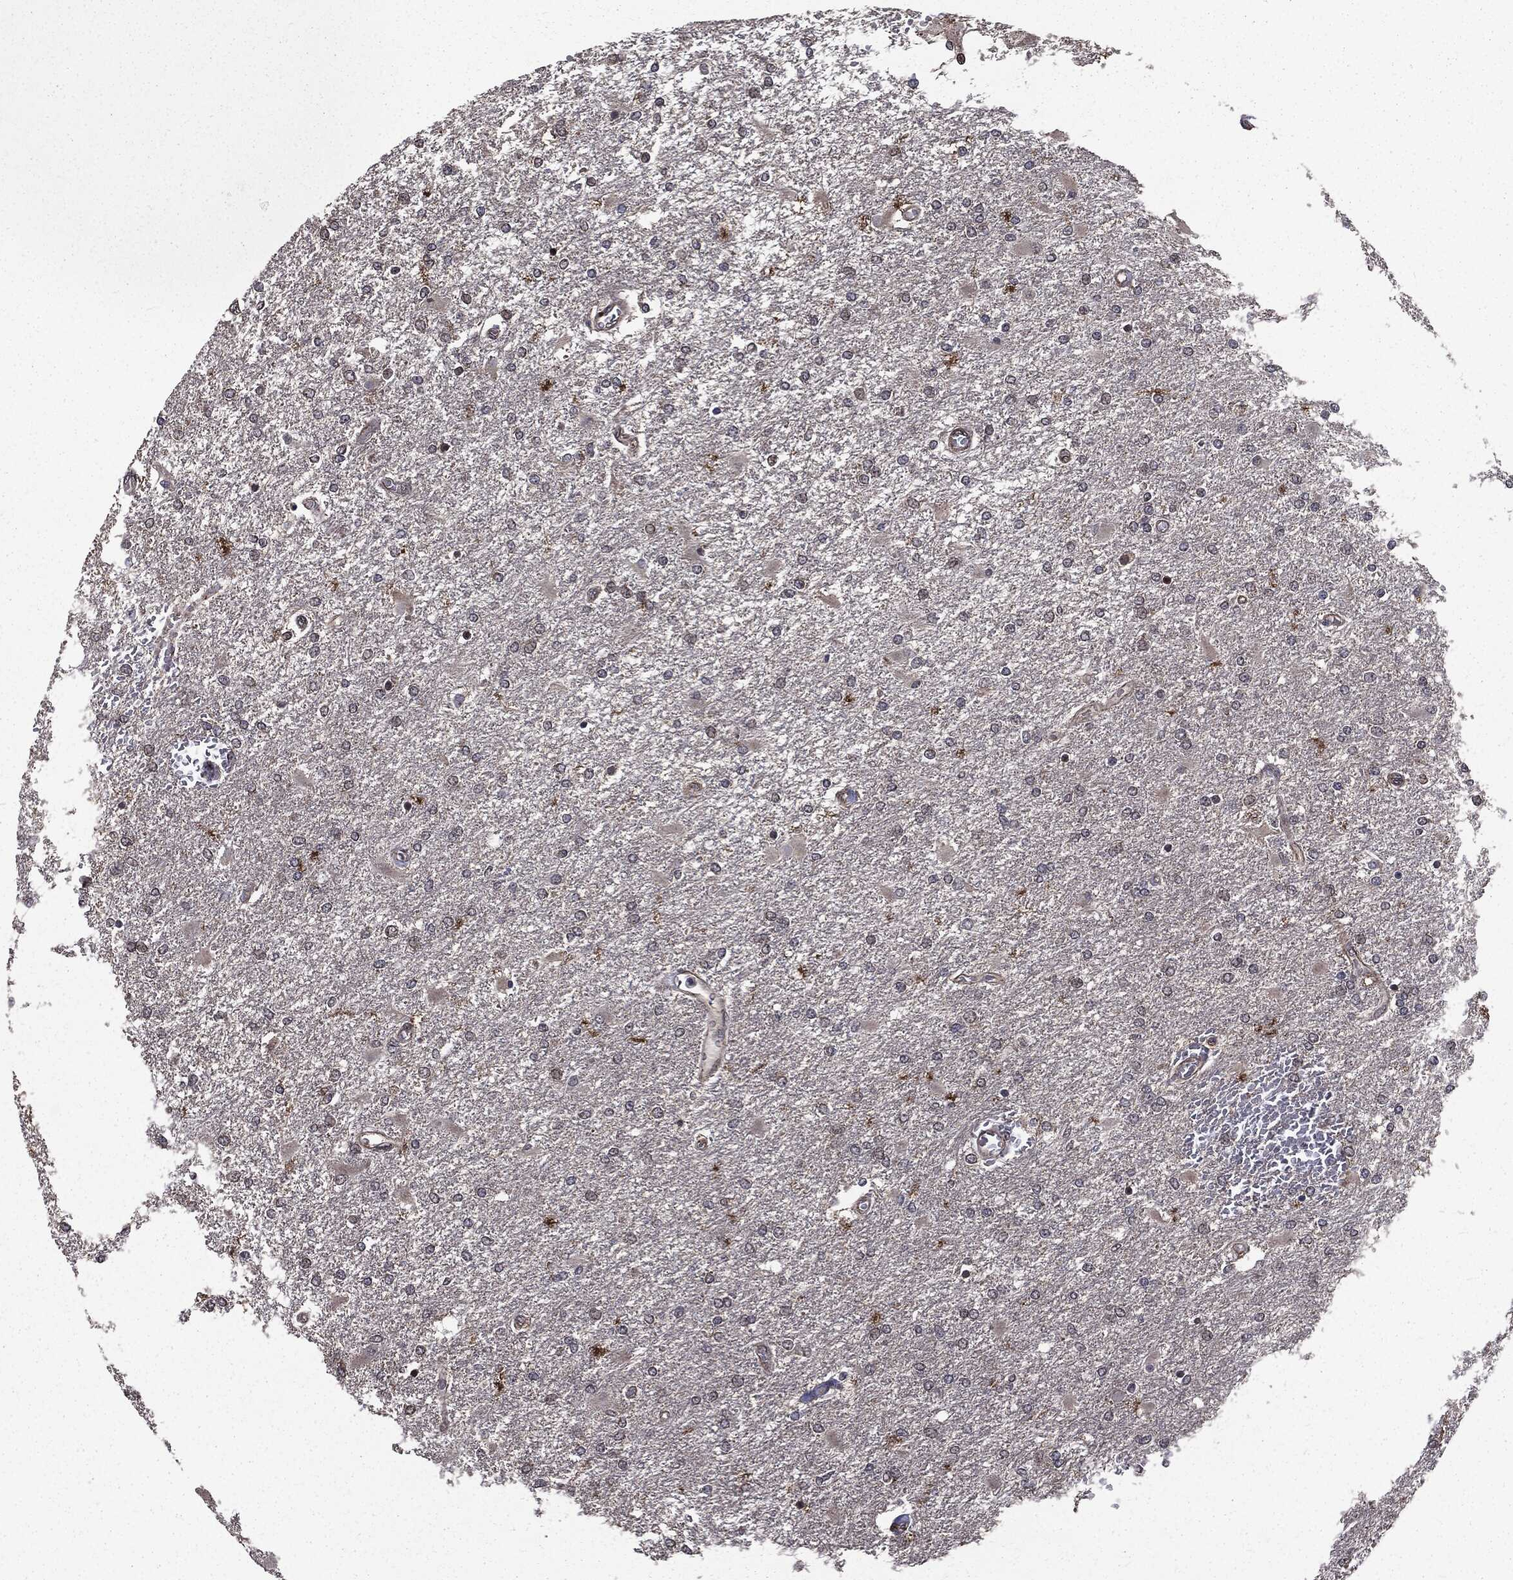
{"staining": {"intensity": "negative", "quantity": "none", "location": "none"}, "tissue": "glioma", "cell_type": "Tumor cells", "image_type": "cancer", "snomed": [{"axis": "morphology", "description": "Glioma, malignant, High grade"}, {"axis": "topography", "description": "Cerebral cortex"}], "caption": "Photomicrograph shows no protein expression in tumor cells of malignant glioma (high-grade) tissue.", "gene": "PTPA", "patient": {"sex": "male", "age": 79}}